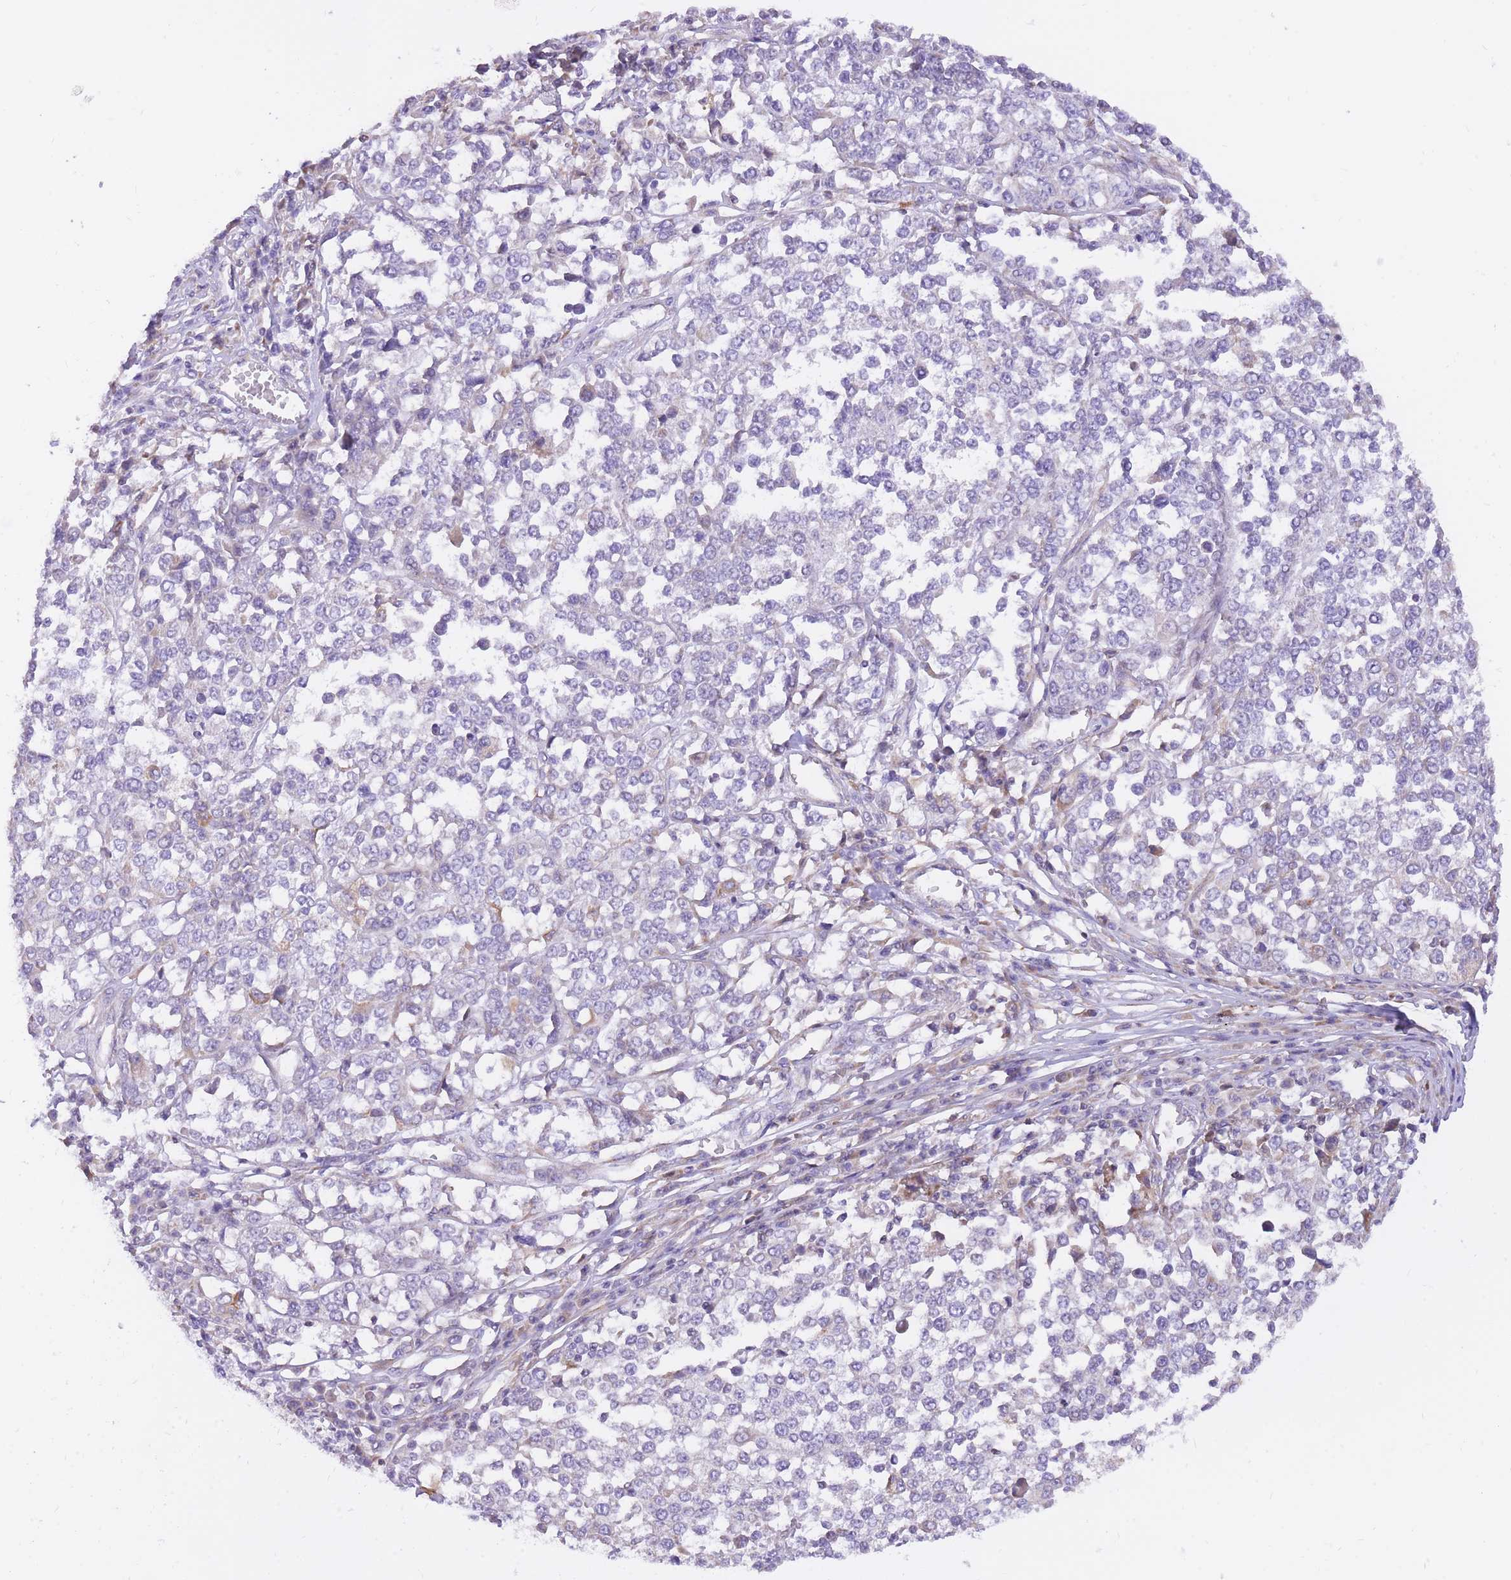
{"staining": {"intensity": "negative", "quantity": "none", "location": "none"}, "tissue": "melanoma", "cell_type": "Tumor cells", "image_type": "cancer", "snomed": [{"axis": "morphology", "description": "Malignant melanoma, Metastatic site"}, {"axis": "topography", "description": "Lymph node"}], "caption": "The image reveals no staining of tumor cells in melanoma.", "gene": "TOPAZ1", "patient": {"sex": "male", "age": 44}}